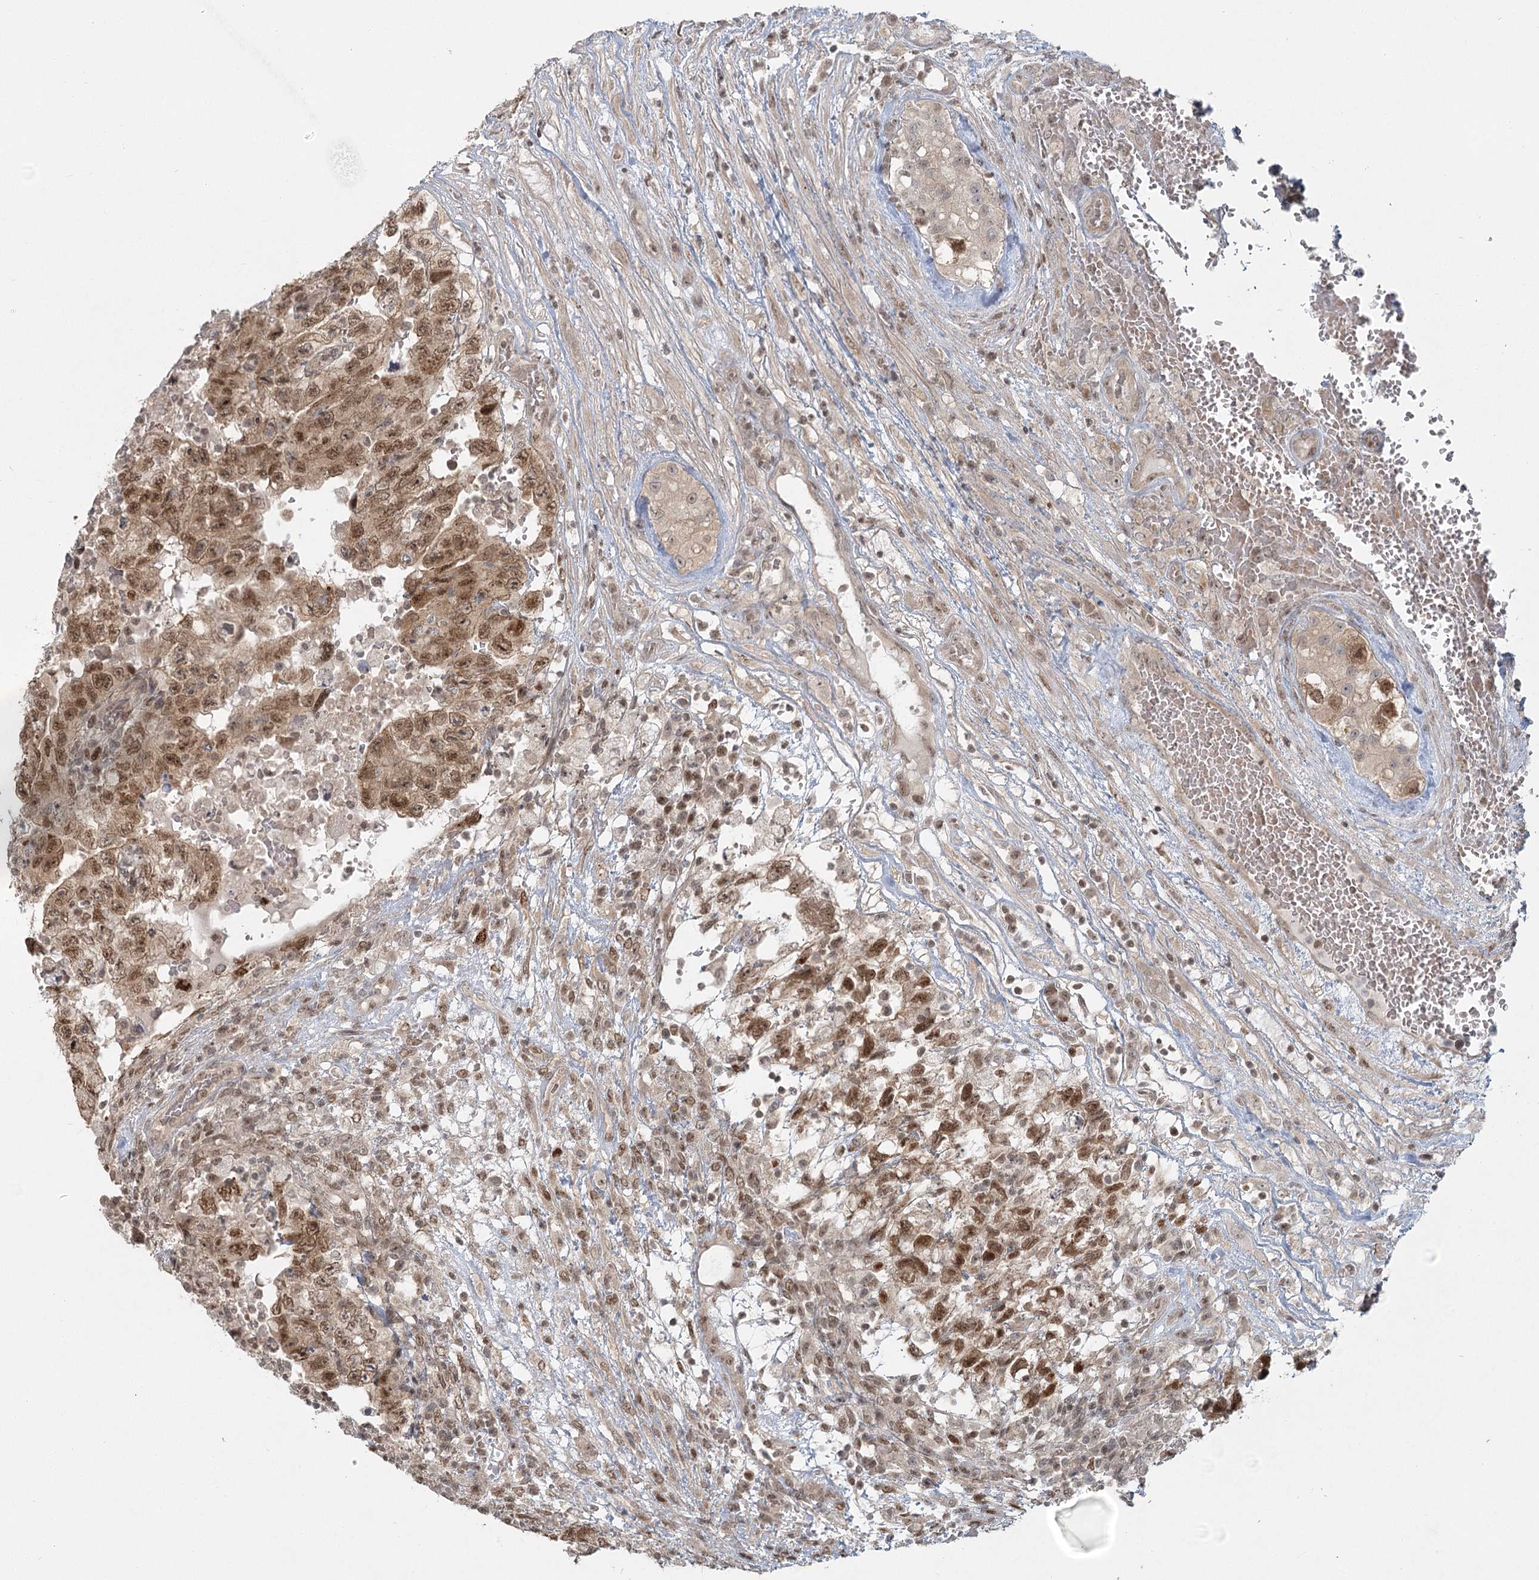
{"staining": {"intensity": "moderate", "quantity": ">75%", "location": "cytoplasmic/membranous,nuclear"}, "tissue": "testis cancer", "cell_type": "Tumor cells", "image_type": "cancer", "snomed": [{"axis": "morphology", "description": "Carcinoma, Embryonal, NOS"}, {"axis": "topography", "description": "Testis"}], "caption": "Protein expression analysis of testis cancer demonstrates moderate cytoplasmic/membranous and nuclear expression in about >75% of tumor cells. (IHC, brightfield microscopy, high magnification).", "gene": "R3HCC1L", "patient": {"sex": "male", "age": 36}}